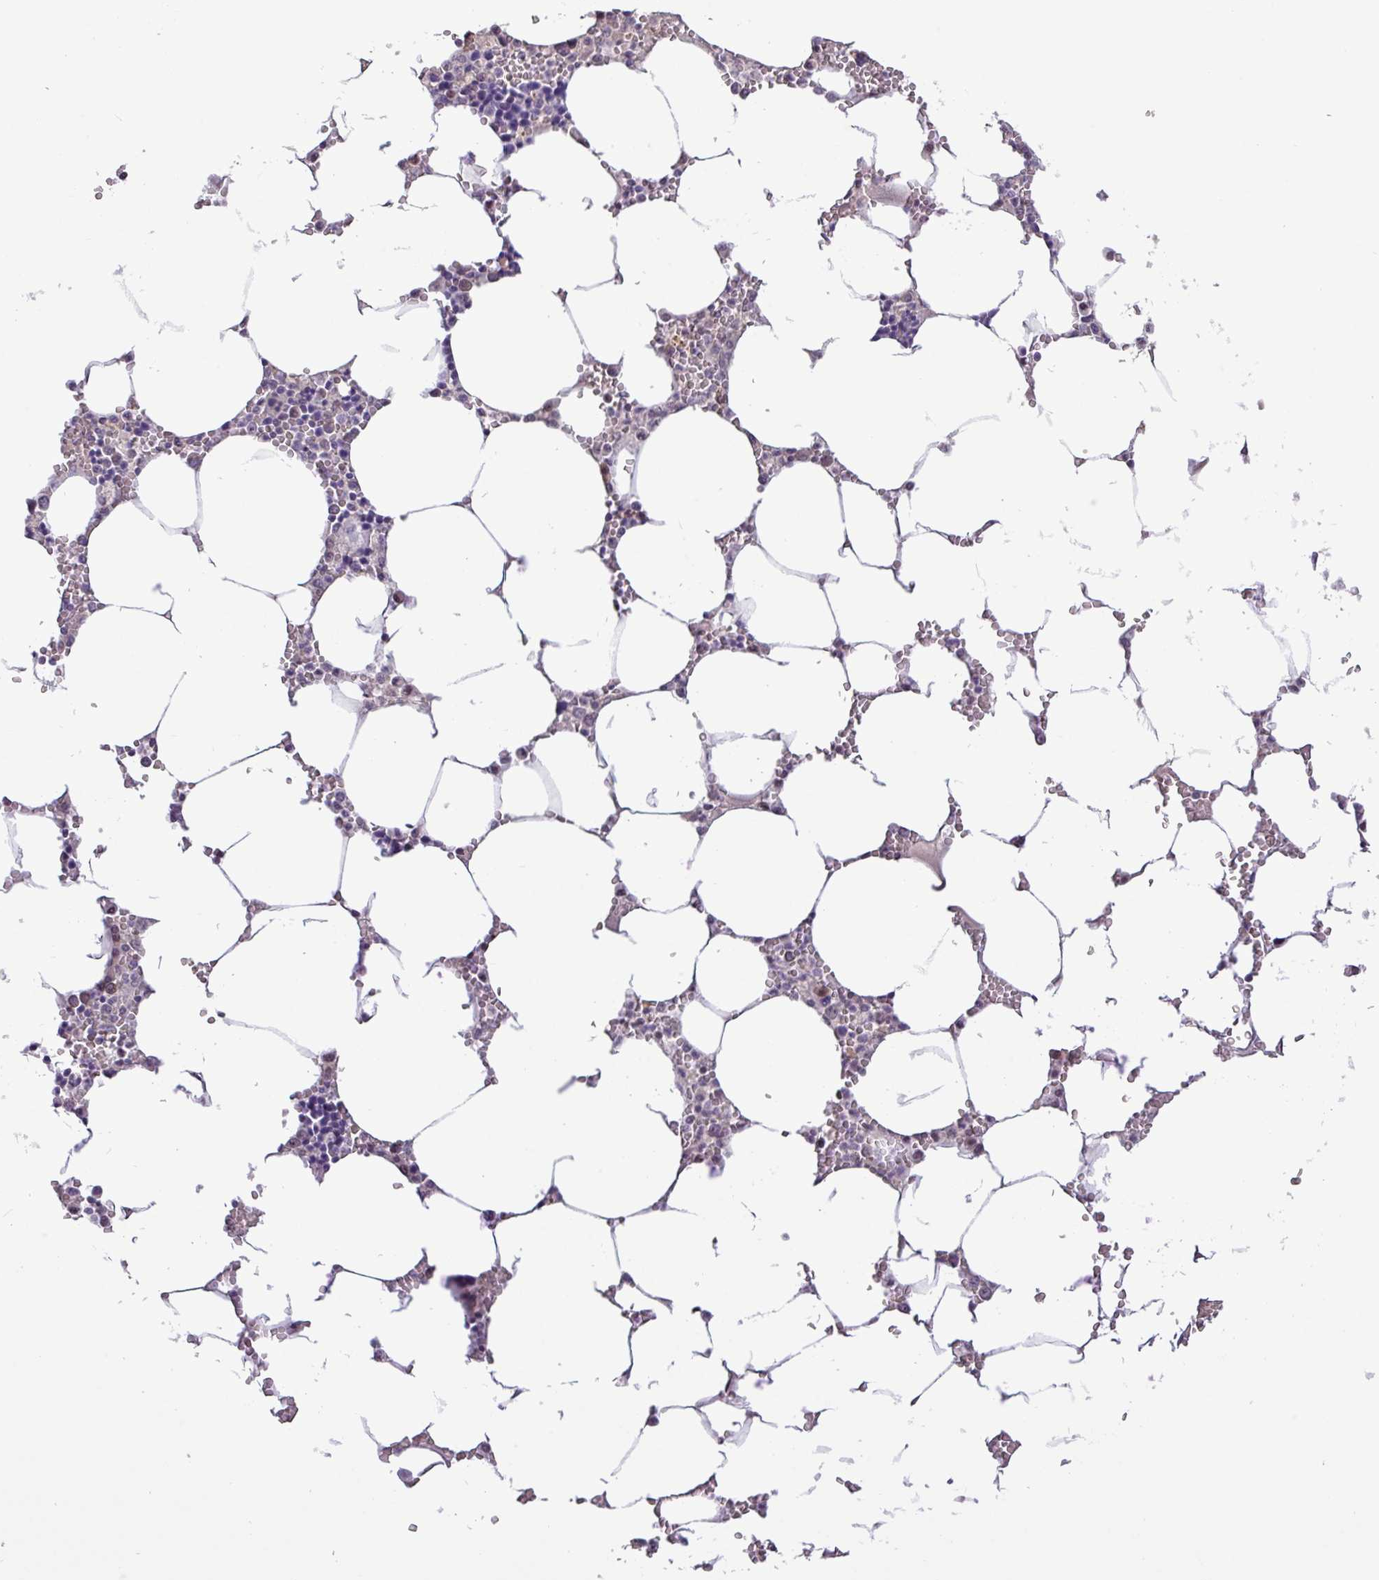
{"staining": {"intensity": "negative", "quantity": "none", "location": "none"}, "tissue": "bone marrow", "cell_type": "Hematopoietic cells", "image_type": "normal", "snomed": [{"axis": "morphology", "description": "Normal tissue, NOS"}, {"axis": "topography", "description": "Bone marrow"}], "caption": "Immunohistochemical staining of unremarkable bone marrow demonstrates no significant positivity in hematopoietic cells.", "gene": "RIPPLY1", "patient": {"sex": "male", "age": 70}}